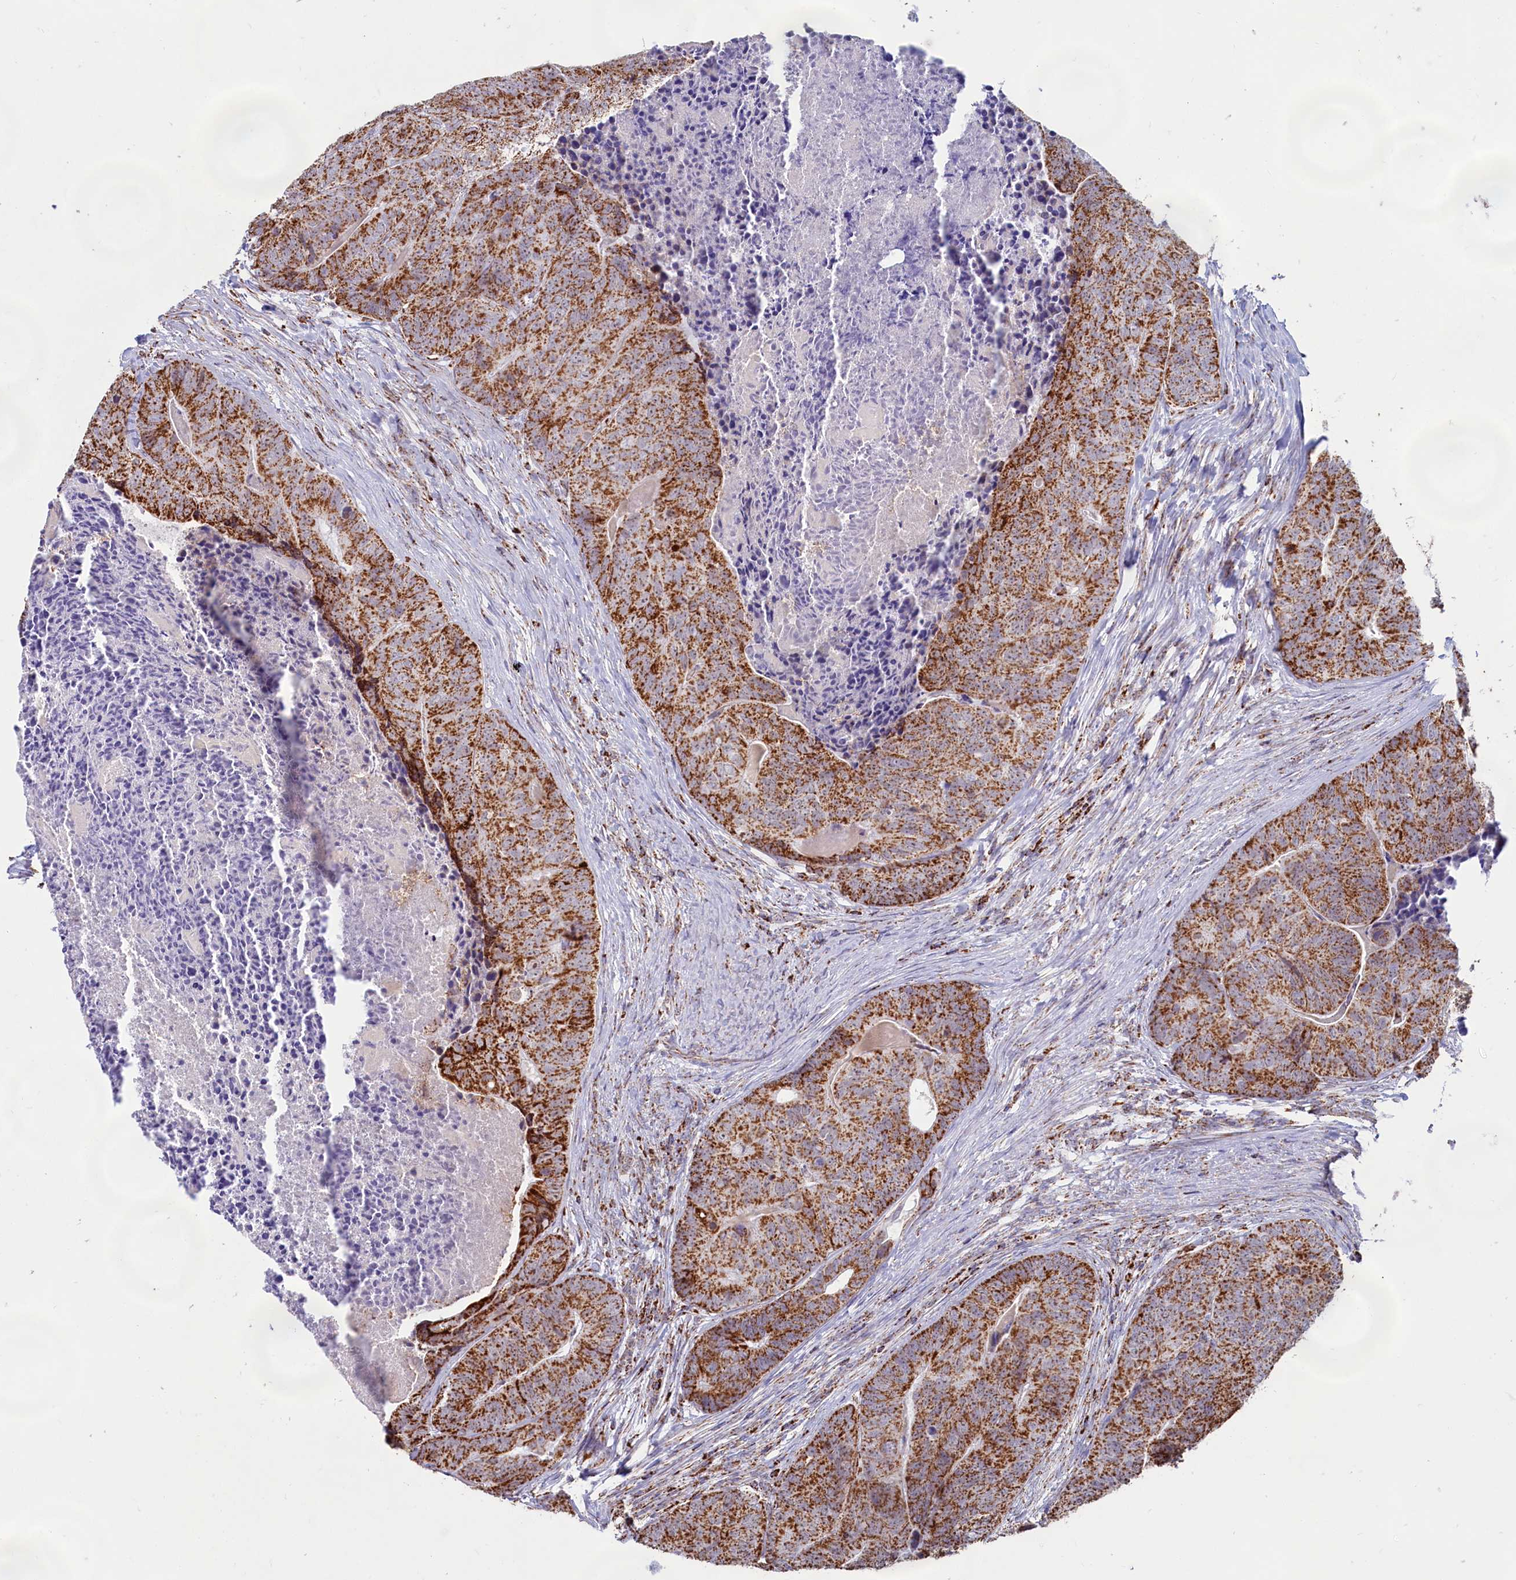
{"staining": {"intensity": "strong", "quantity": ">75%", "location": "cytoplasmic/membranous"}, "tissue": "colorectal cancer", "cell_type": "Tumor cells", "image_type": "cancer", "snomed": [{"axis": "morphology", "description": "Adenocarcinoma, NOS"}, {"axis": "topography", "description": "Colon"}], "caption": "A photomicrograph of colorectal cancer (adenocarcinoma) stained for a protein demonstrates strong cytoplasmic/membranous brown staining in tumor cells.", "gene": "C1D", "patient": {"sex": "female", "age": 67}}